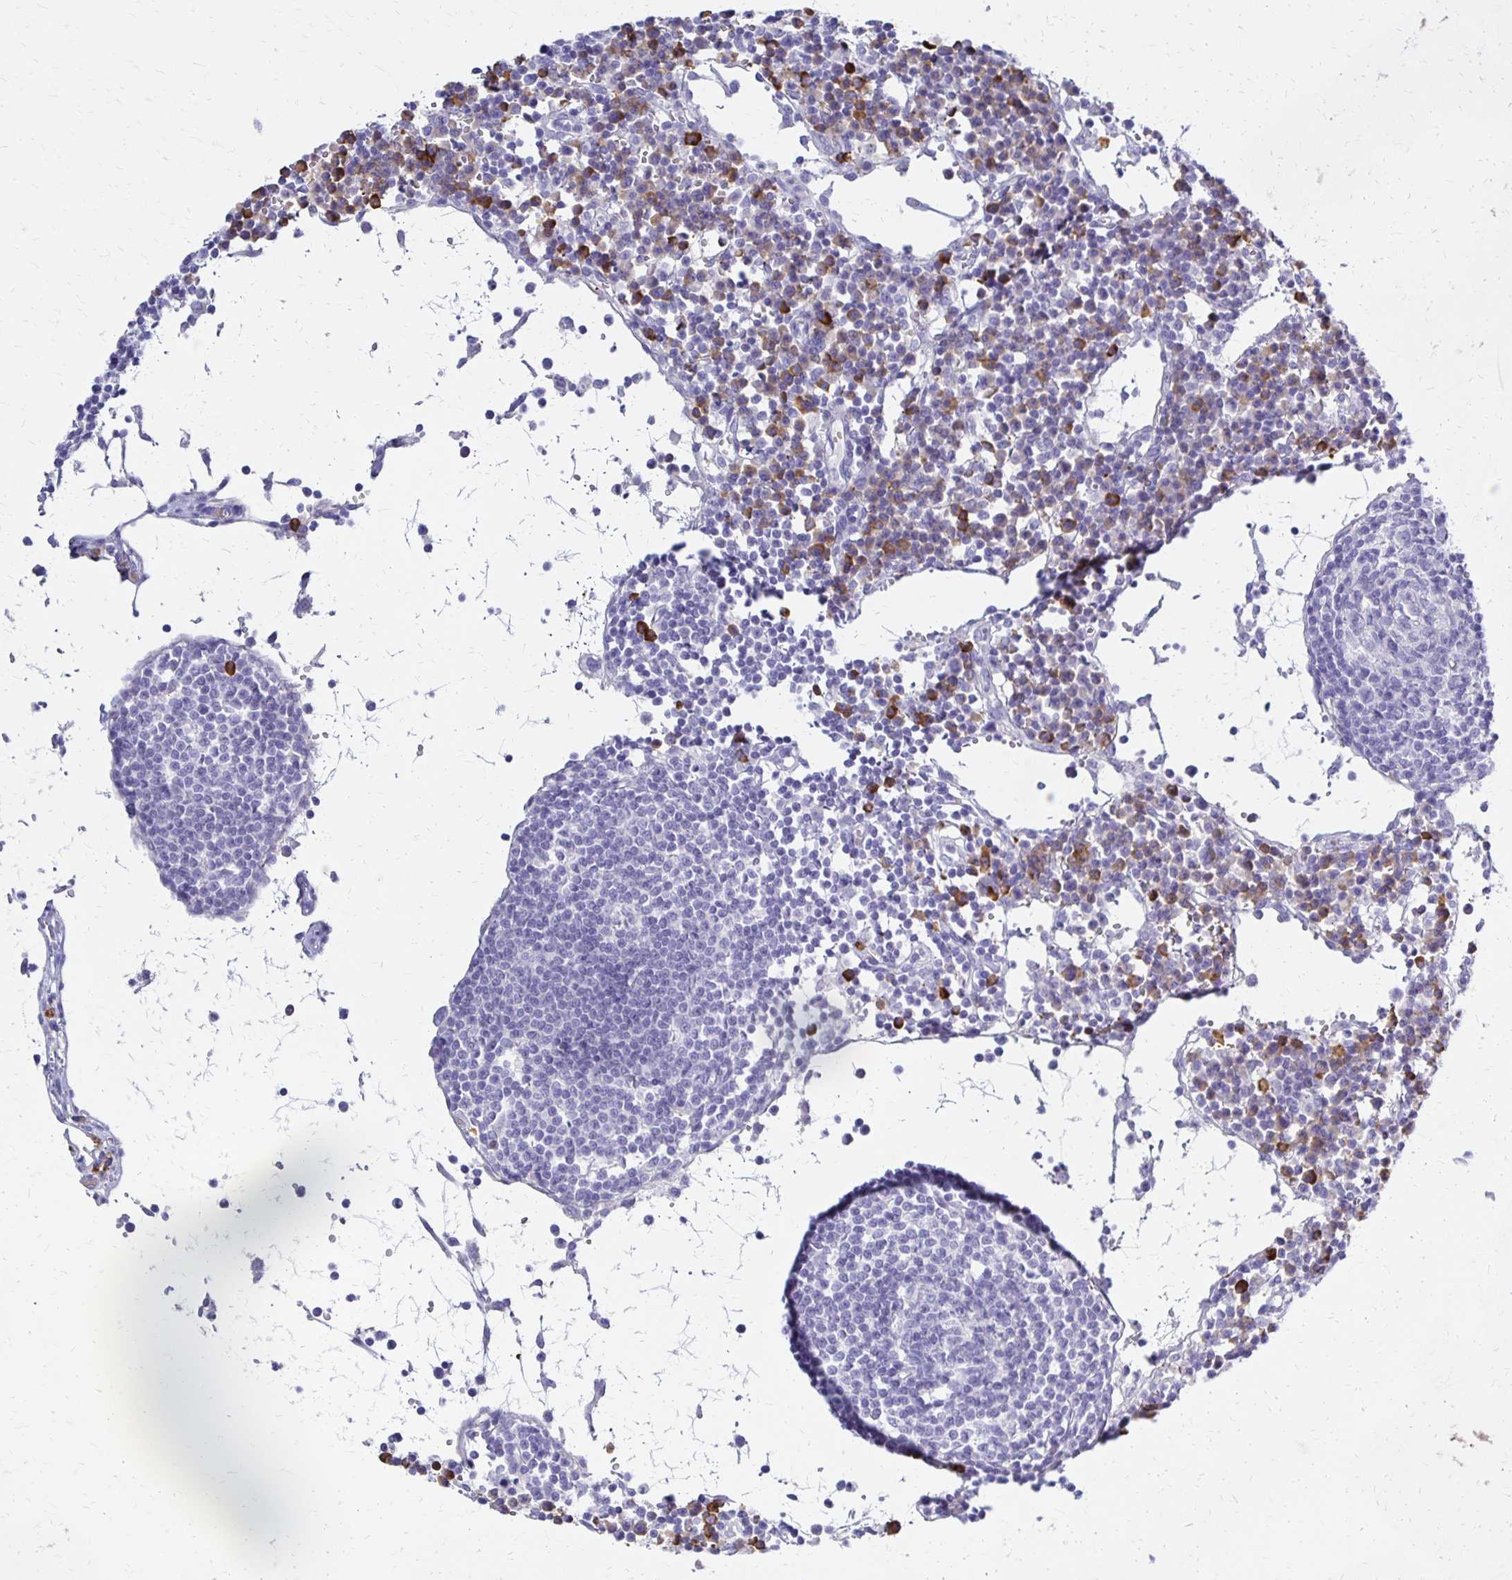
{"staining": {"intensity": "negative", "quantity": "none", "location": "none"}, "tissue": "lymph node", "cell_type": "Germinal center cells", "image_type": "normal", "snomed": [{"axis": "morphology", "description": "Normal tissue, NOS"}, {"axis": "topography", "description": "Lymph node"}], "caption": "DAB (3,3'-diaminobenzidine) immunohistochemical staining of benign lymph node shows no significant expression in germinal center cells.", "gene": "FNTB", "patient": {"sex": "female", "age": 78}}